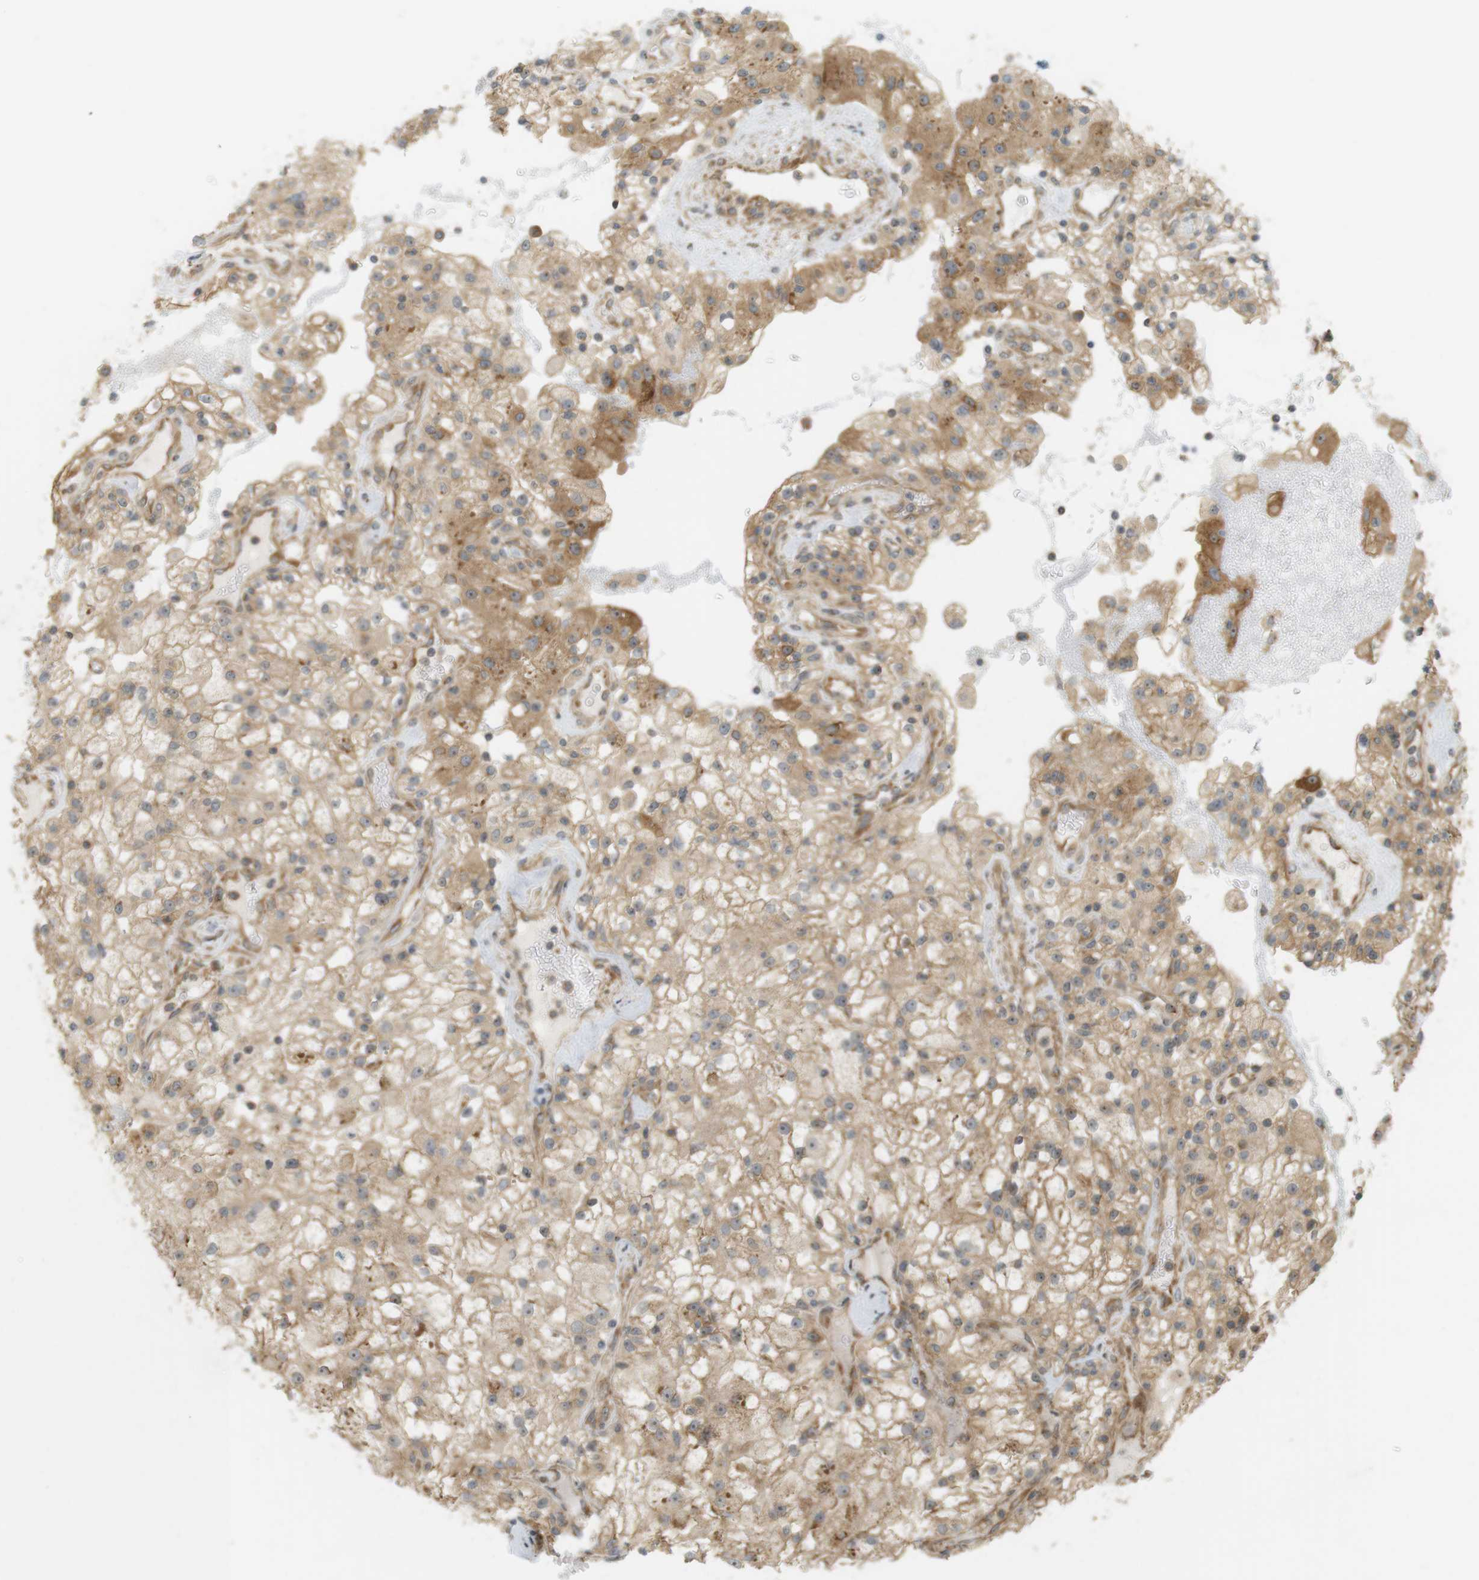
{"staining": {"intensity": "moderate", "quantity": ">75%", "location": "cytoplasmic/membranous,nuclear"}, "tissue": "renal cancer", "cell_type": "Tumor cells", "image_type": "cancer", "snomed": [{"axis": "morphology", "description": "Adenocarcinoma, NOS"}, {"axis": "topography", "description": "Kidney"}], "caption": "Protein staining shows moderate cytoplasmic/membranous and nuclear staining in approximately >75% of tumor cells in renal cancer (adenocarcinoma).", "gene": "PA2G4", "patient": {"sex": "female", "age": 52}}